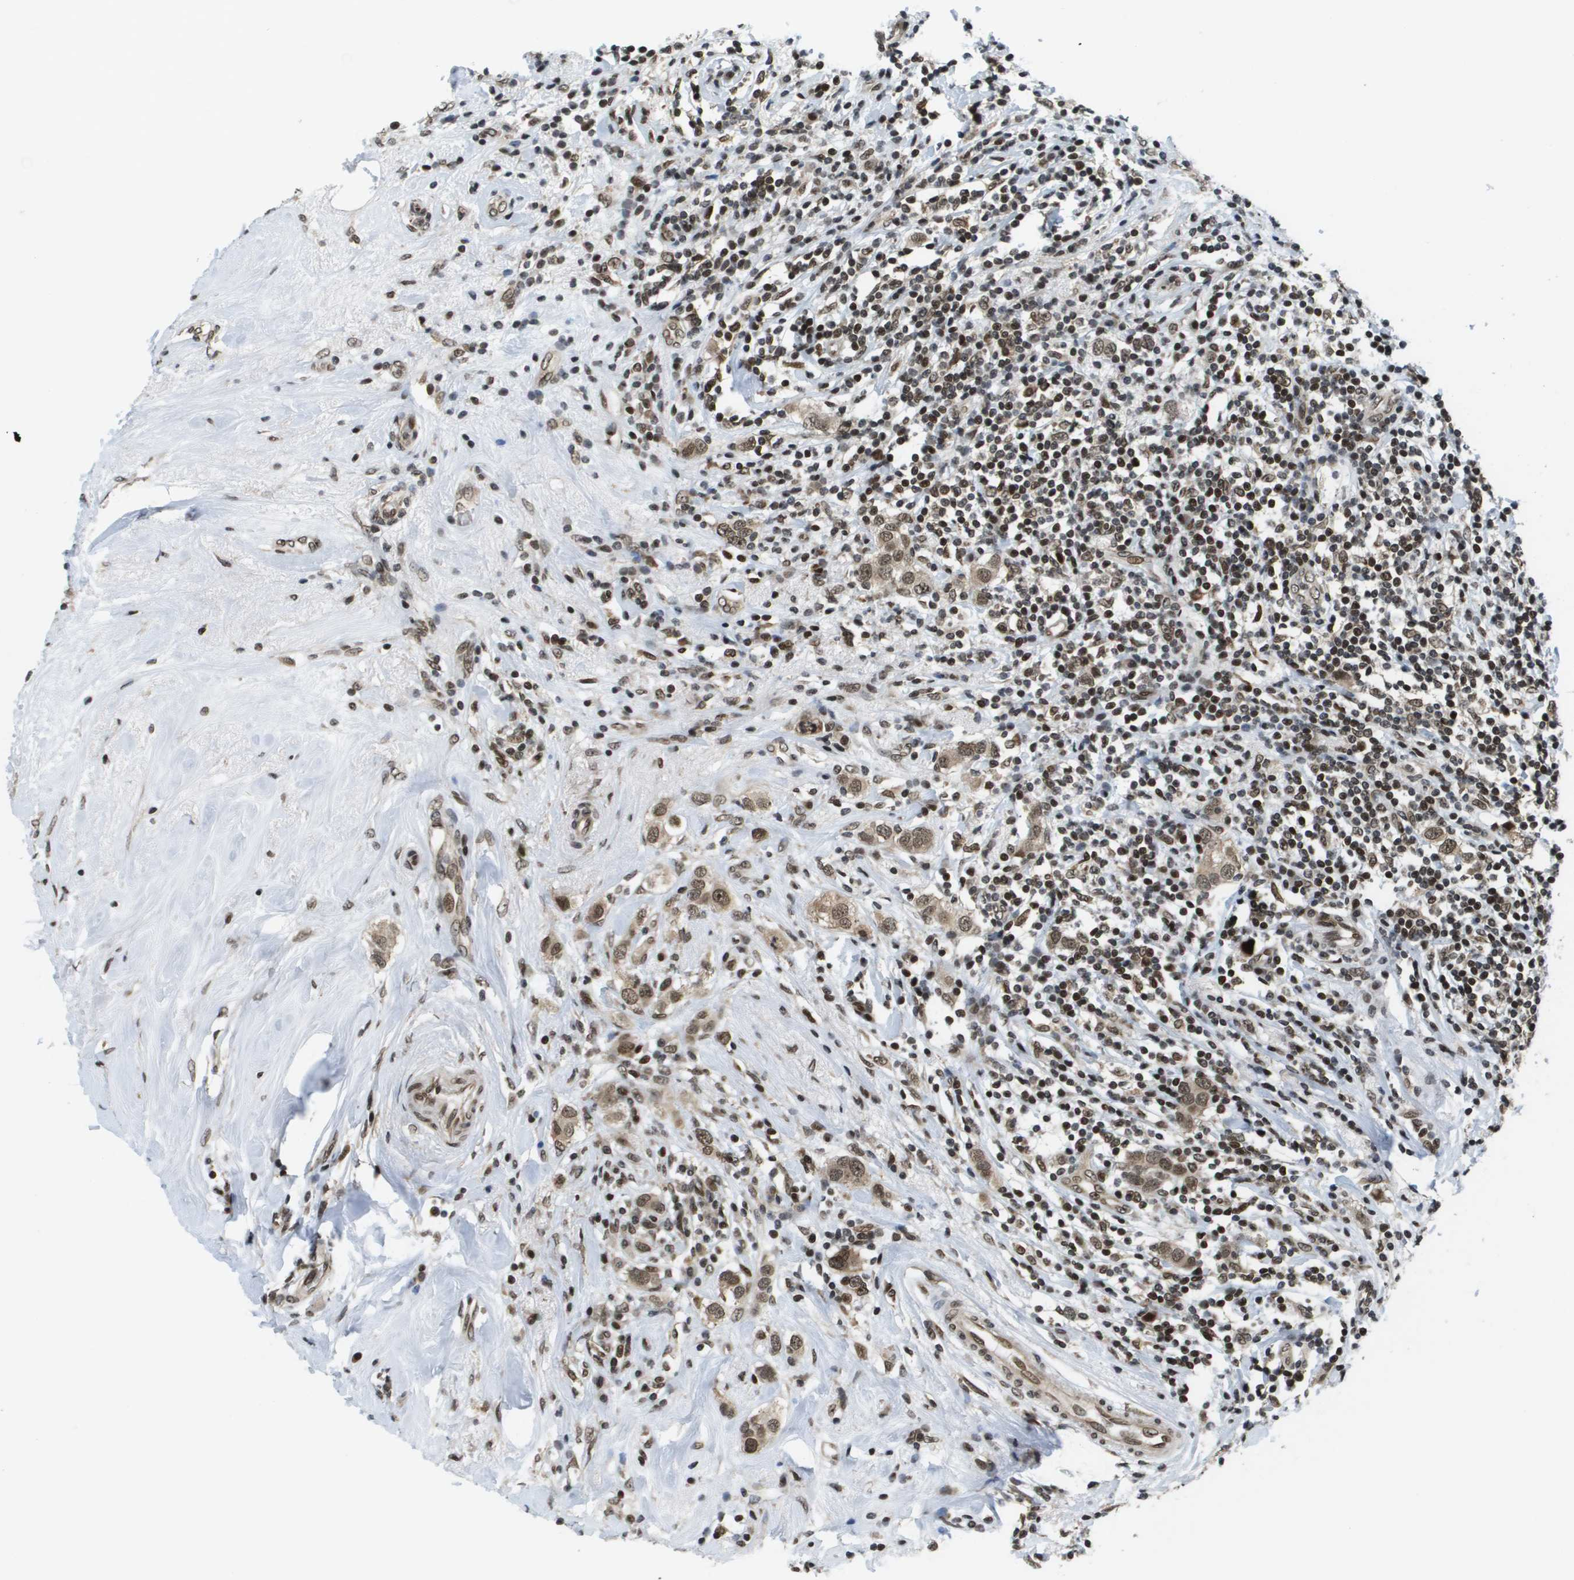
{"staining": {"intensity": "moderate", "quantity": ">75%", "location": "cytoplasmic/membranous,nuclear"}, "tissue": "breast cancer", "cell_type": "Tumor cells", "image_type": "cancer", "snomed": [{"axis": "morphology", "description": "Duct carcinoma"}, {"axis": "topography", "description": "Breast"}], "caption": "Protein staining of breast cancer tissue demonstrates moderate cytoplasmic/membranous and nuclear positivity in approximately >75% of tumor cells.", "gene": "RECQL4", "patient": {"sex": "female", "age": 50}}